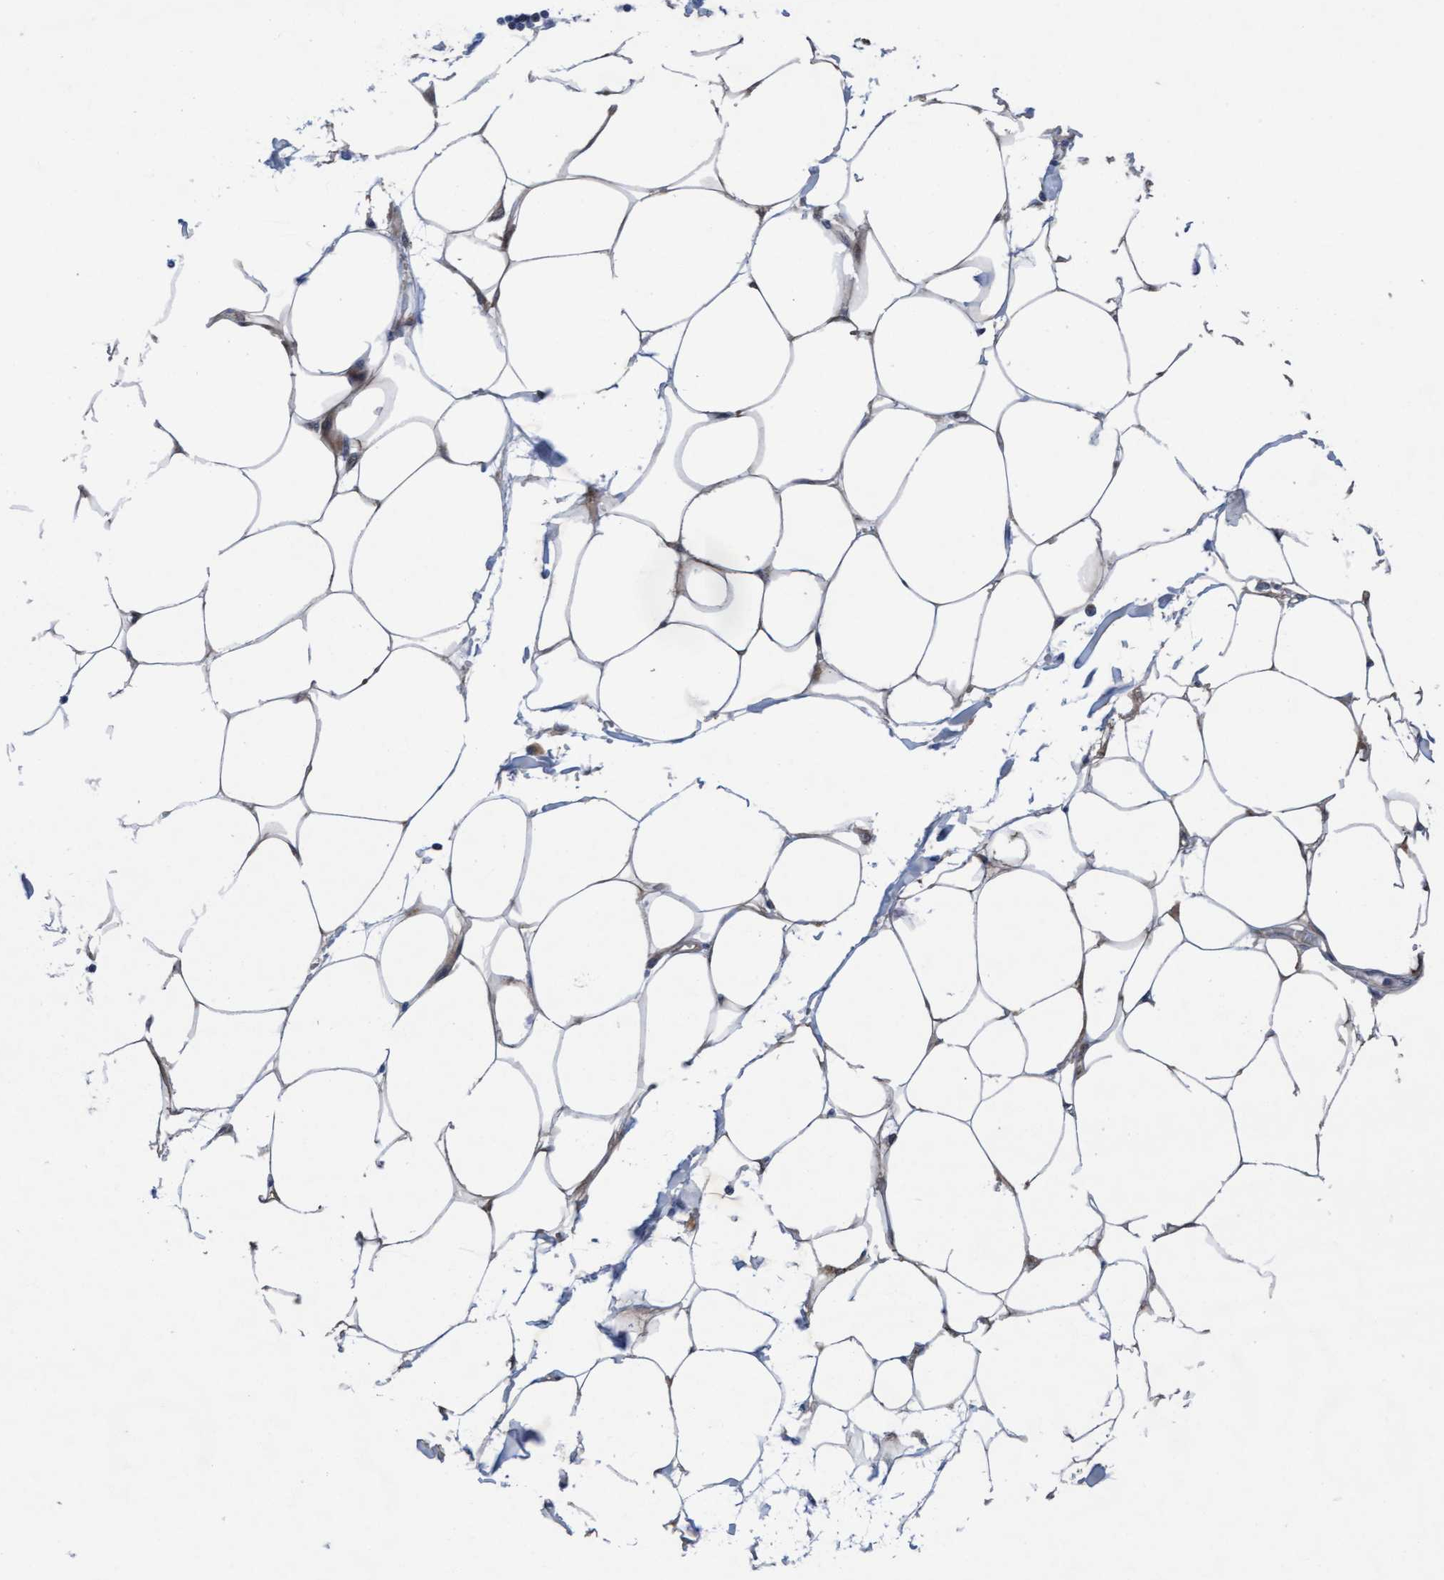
{"staining": {"intensity": "weak", "quantity": ">75%", "location": "cytoplasmic/membranous"}, "tissue": "adipose tissue", "cell_type": "Adipocytes", "image_type": "normal", "snomed": [{"axis": "morphology", "description": "Normal tissue, NOS"}, {"axis": "morphology", "description": "Adenocarcinoma, NOS"}, {"axis": "topography", "description": "Colon"}, {"axis": "topography", "description": "Peripheral nerve tissue"}], "caption": "Adipocytes show low levels of weak cytoplasmic/membranous positivity in about >75% of cells in benign adipose tissue.", "gene": "PLCD1", "patient": {"sex": "male", "age": 14}}